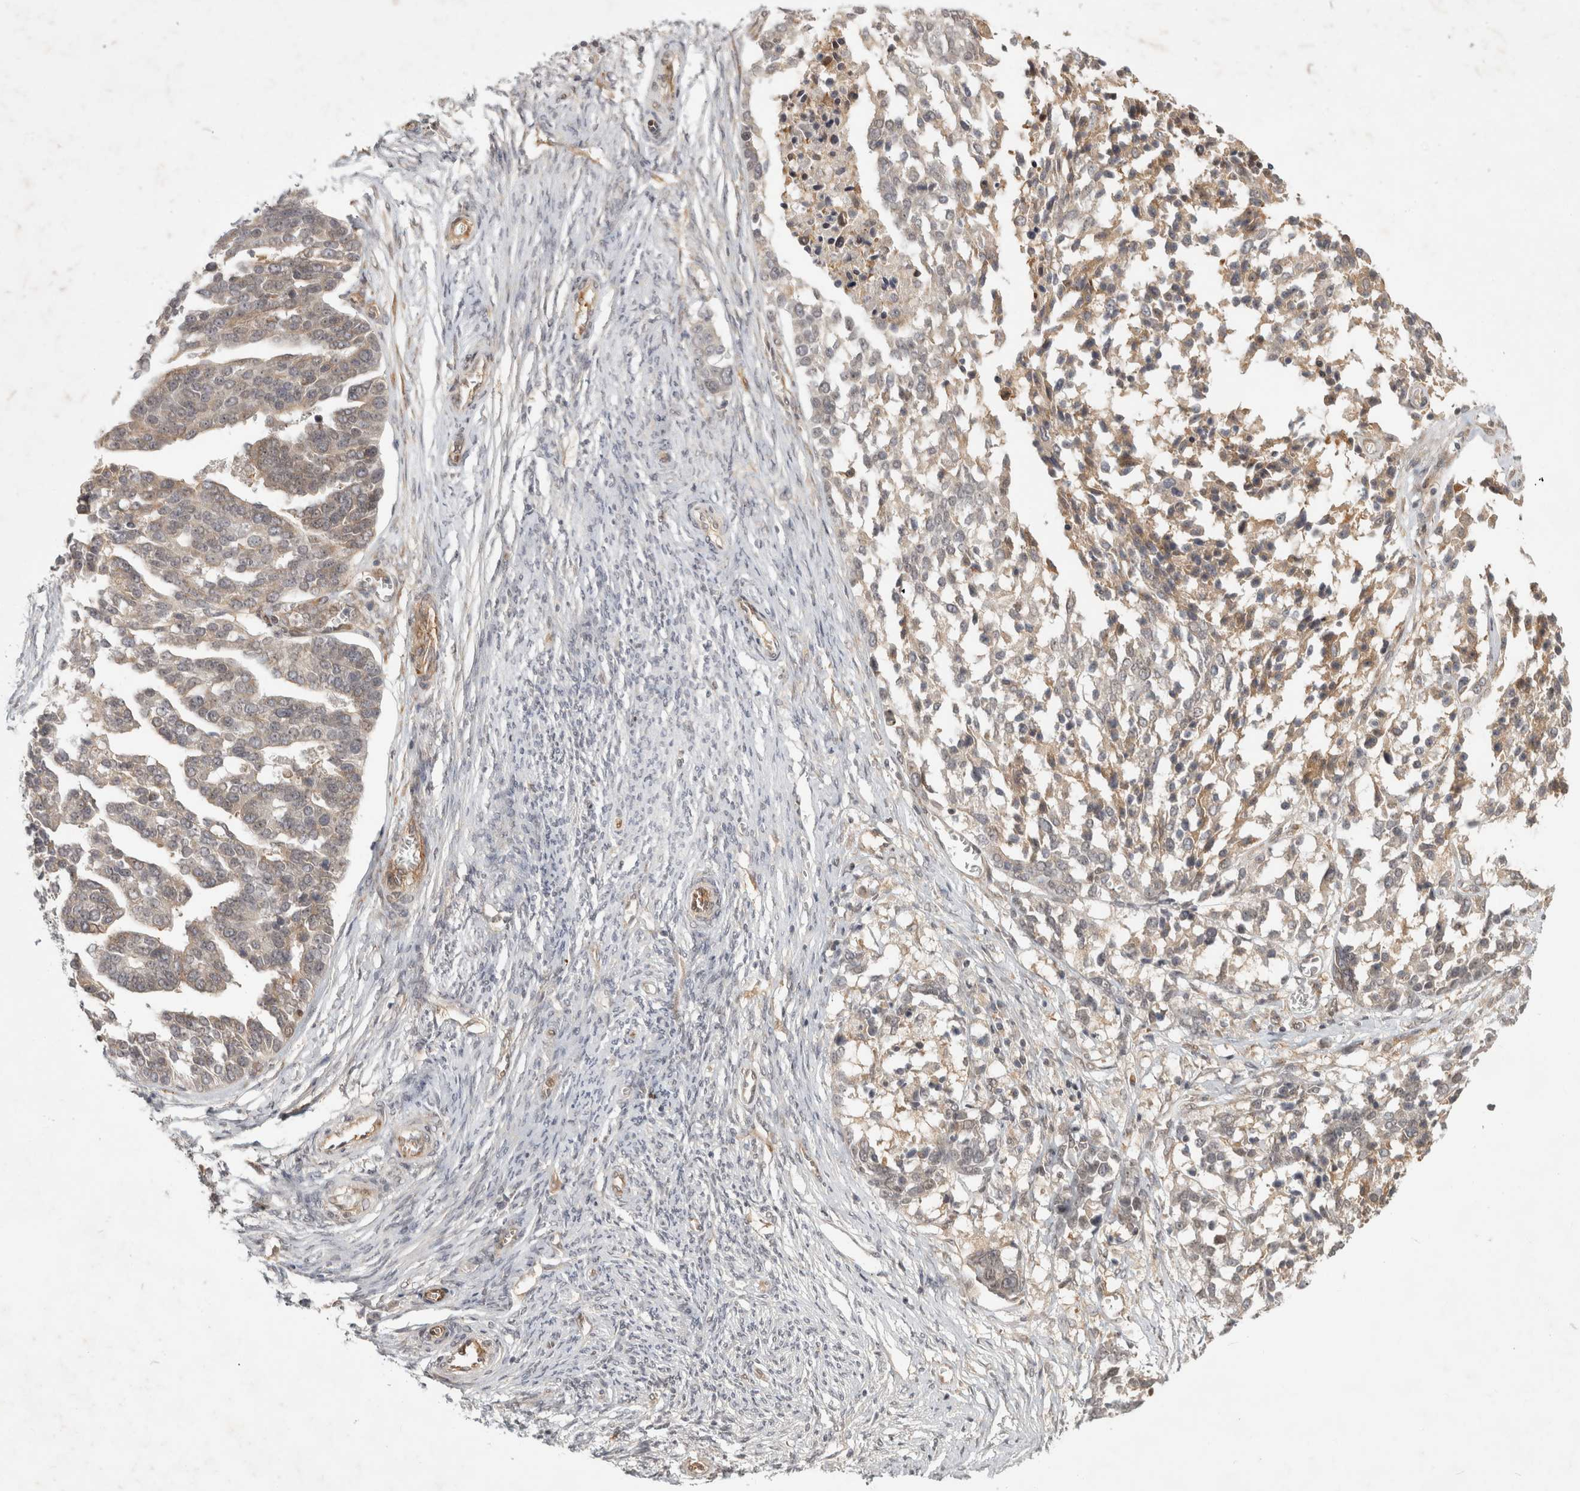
{"staining": {"intensity": "negative", "quantity": "none", "location": "none"}, "tissue": "ovarian cancer", "cell_type": "Tumor cells", "image_type": "cancer", "snomed": [{"axis": "morphology", "description": "Cystadenocarcinoma, serous, NOS"}, {"axis": "topography", "description": "Ovary"}], "caption": "Human serous cystadenocarcinoma (ovarian) stained for a protein using IHC exhibits no expression in tumor cells.", "gene": "ZNF318", "patient": {"sex": "female", "age": 44}}